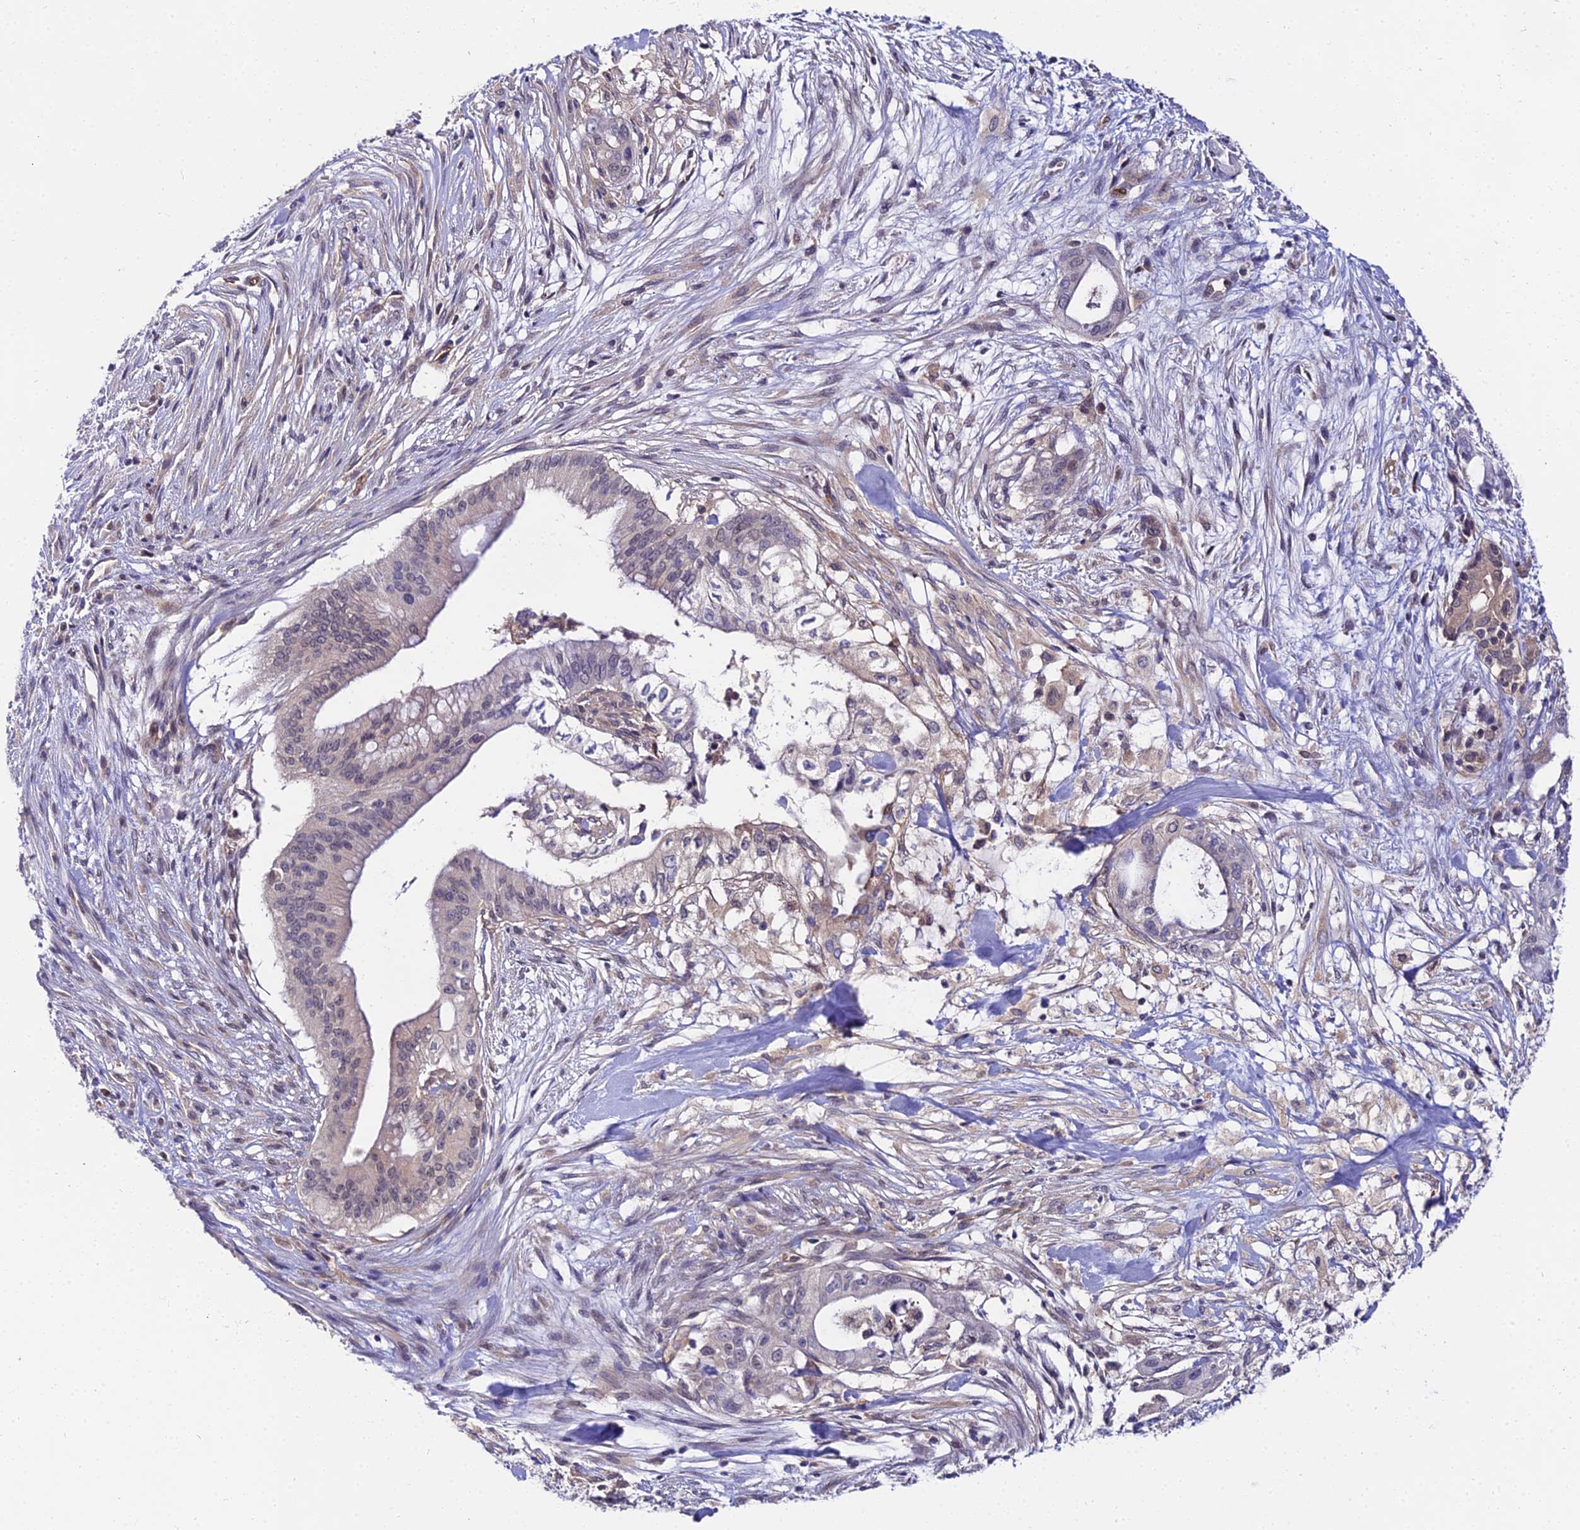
{"staining": {"intensity": "weak", "quantity": "<25%", "location": "nuclear"}, "tissue": "pancreatic cancer", "cell_type": "Tumor cells", "image_type": "cancer", "snomed": [{"axis": "morphology", "description": "Adenocarcinoma, NOS"}, {"axis": "topography", "description": "Pancreas"}], "caption": "There is no significant positivity in tumor cells of adenocarcinoma (pancreatic).", "gene": "PPP2R2C", "patient": {"sex": "male", "age": 46}}